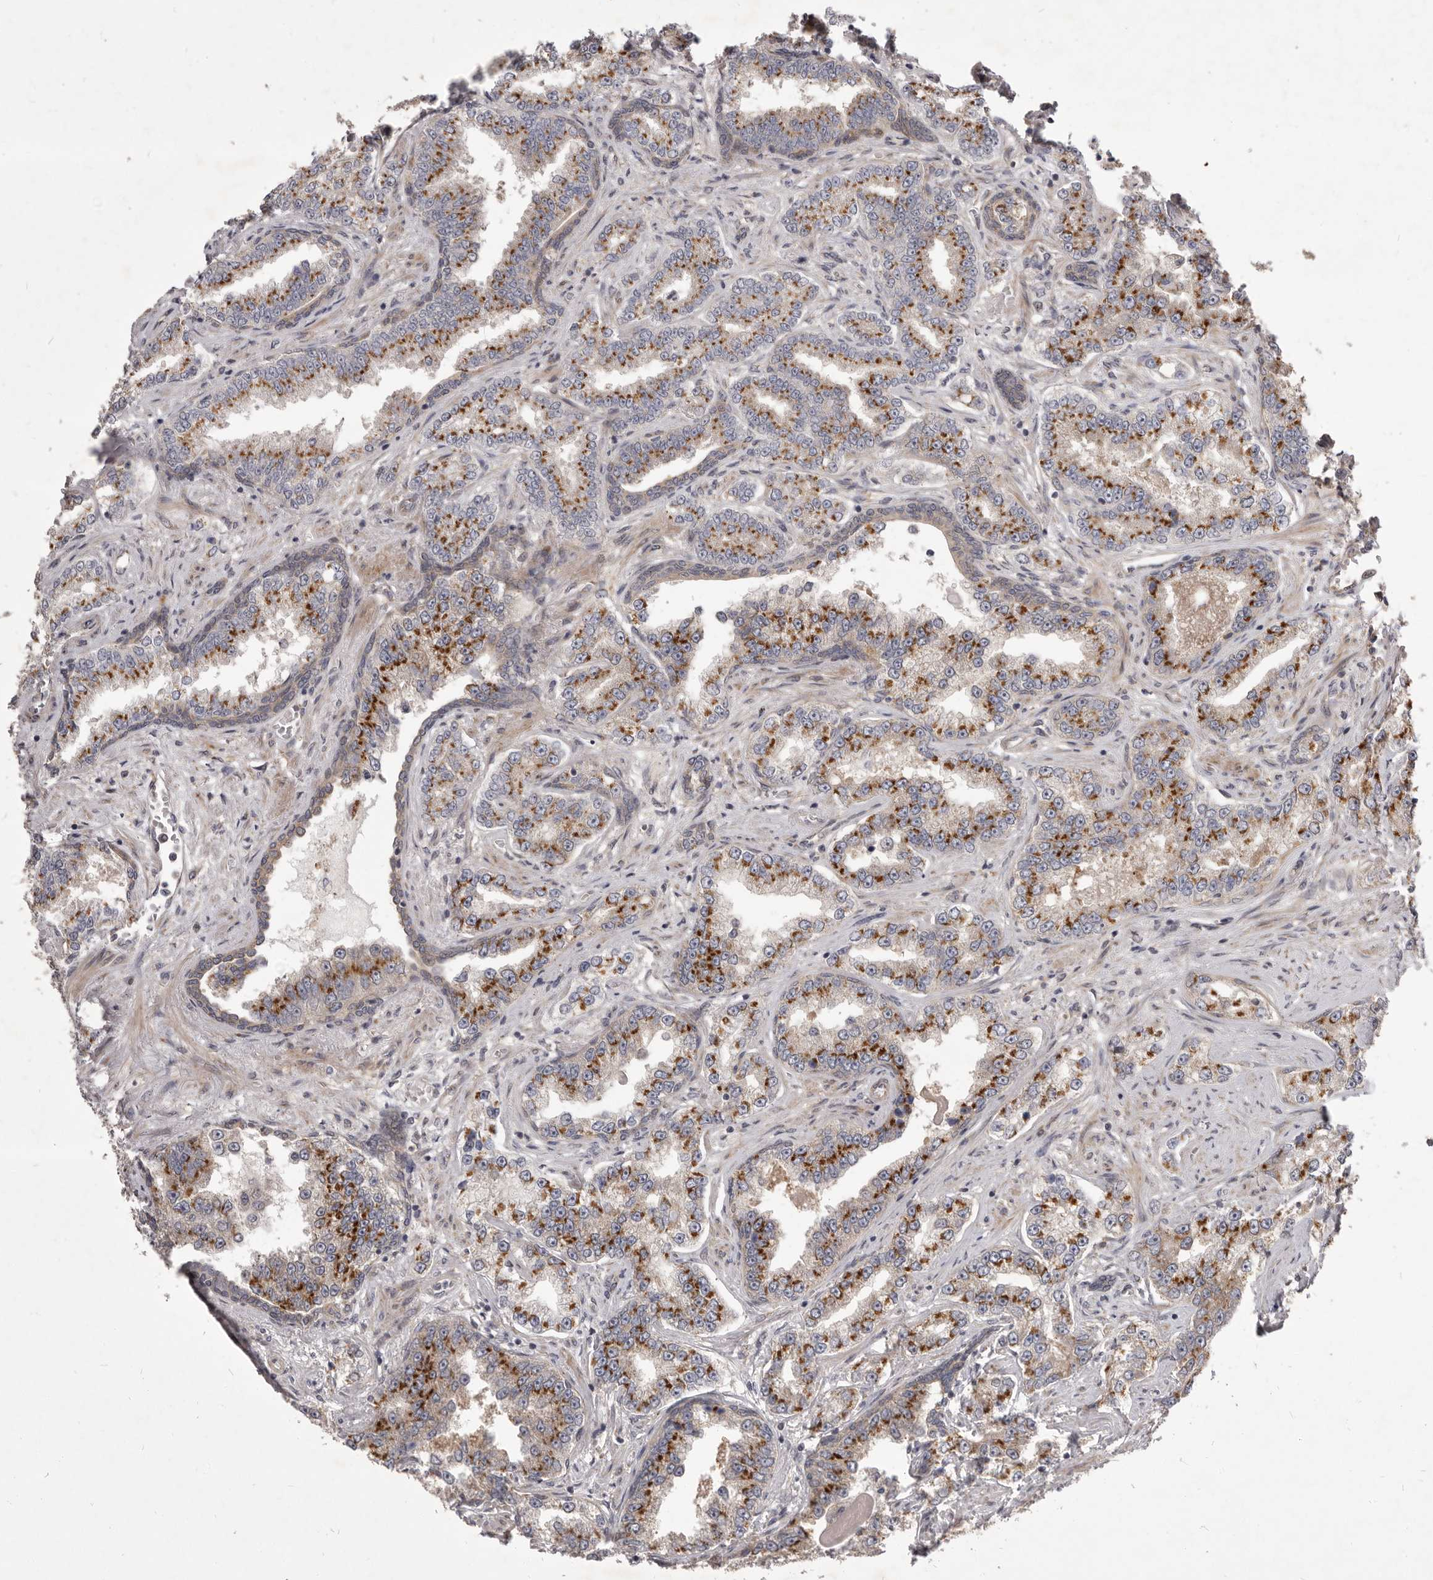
{"staining": {"intensity": "strong", "quantity": ">75%", "location": "cytoplasmic/membranous"}, "tissue": "prostate cancer", "cell_type": "Tumor cells", "image_type": "cancer", "snomed": [{"axis": "morphology", "description": "Normal tissue, NOS"}, {"axis": "morphology", "description": "Adenocarcinoma, High grade"}, {"axis": "topography", "description": "Prostate"}], "caption": "DAB (3,3'-diaminobenzidine) immunohistochemical staining of prostate adenocarcinoma (high-grade) reveals strong cytoplasmic/membranous protein expression in about >75% of tumor cells.", "gene": "TBC1D8B", "patient": {"sex": "male", "age": 83}}